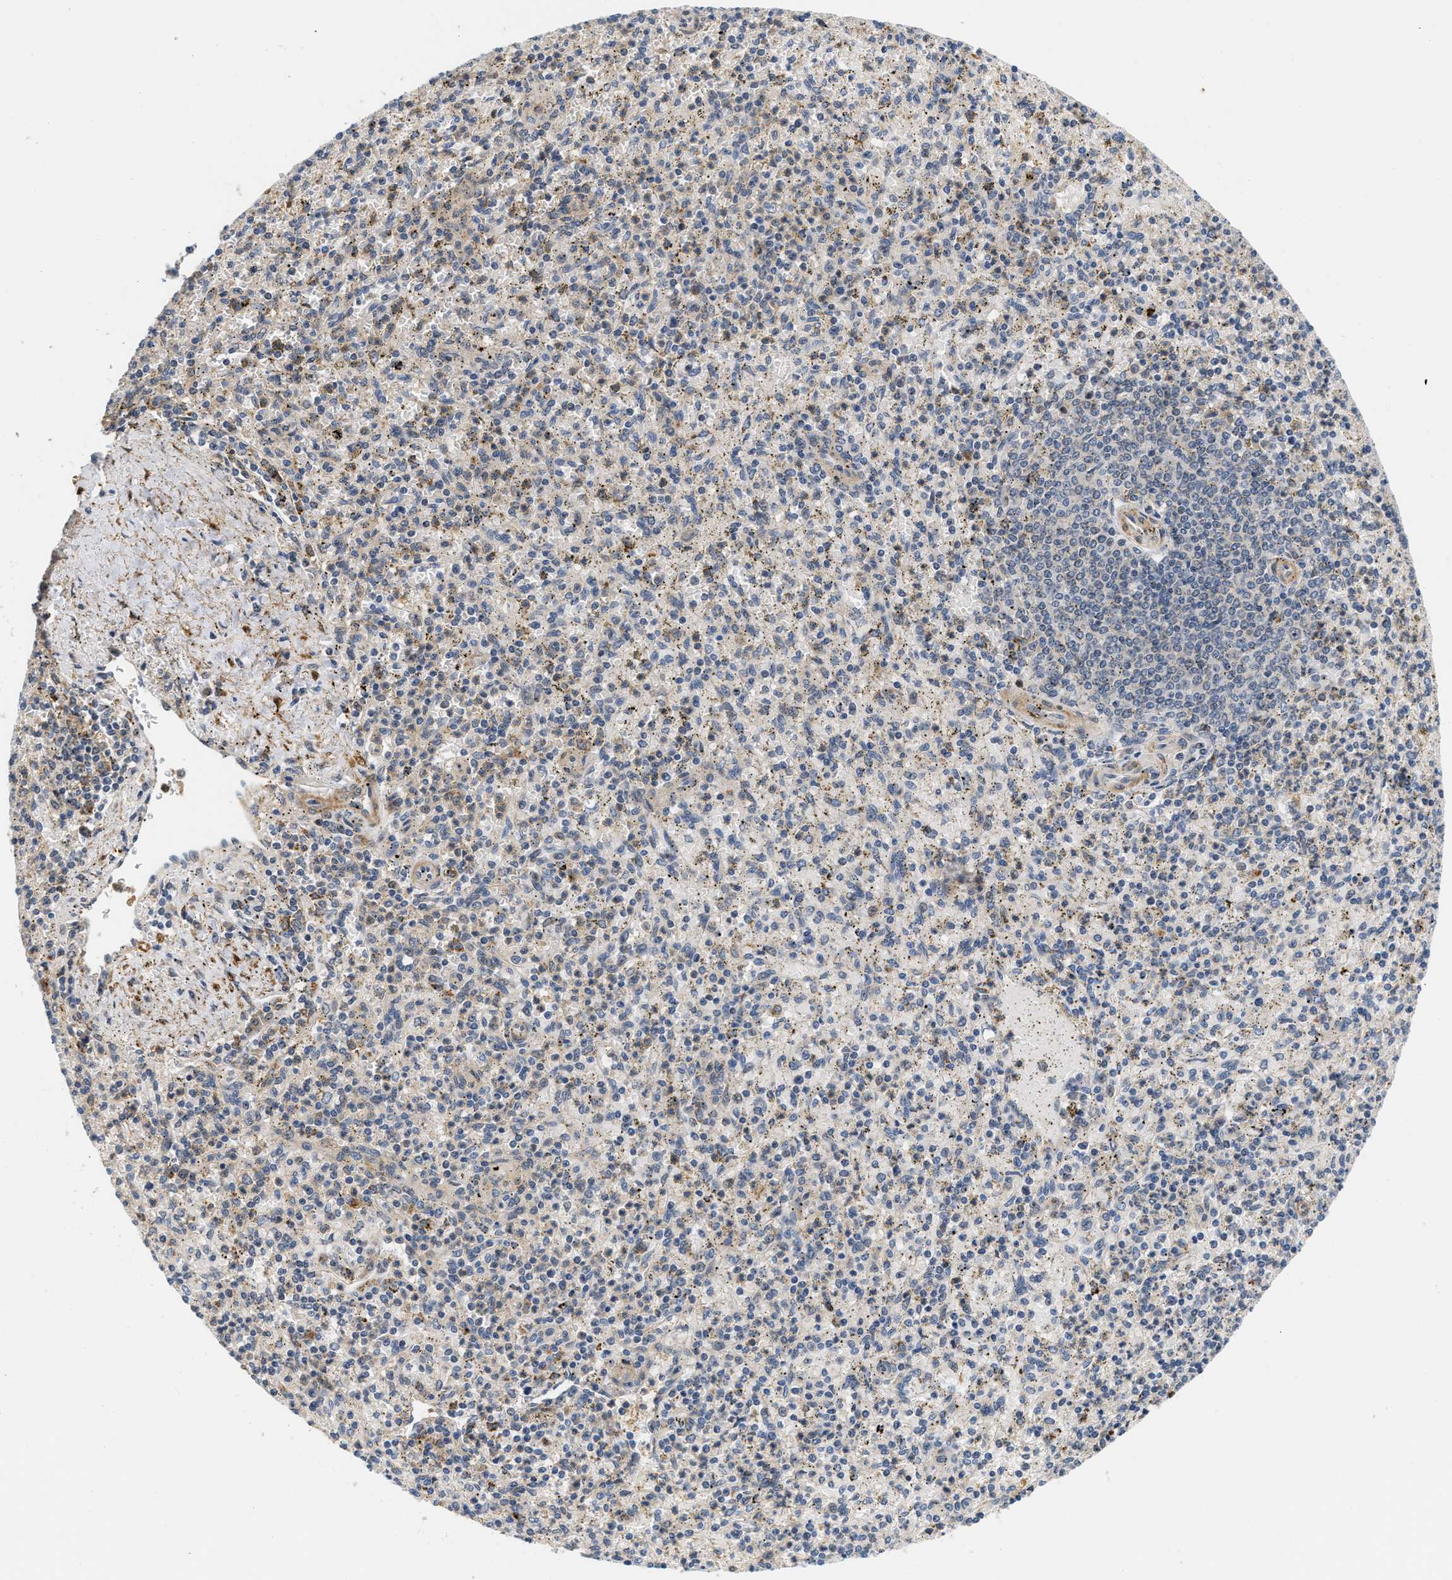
{"staining": {"intensity": "moderate", "quantity": "<25%", "location": "cytoplasmic/membranous"}, "tissue": "spleen", "cell_type": "Cells in red pulp", "image_type": "normal", "snomed": [{"axis": "morphology", "description": "Normal tissue, NOS"}, {"axis": "topography", "description": "Spleen"}], "caption": "The histopathology image reveals a brown stain indicating the presence of a protein in the cytoplasmic/membranous of cells in red pulp in spleen. (DAB (3,3'-diaminobenzidine) IHC with brightfield microscopy, high magnification).", "gene": "LARP6", "patient": {"sex": "male", "age": 72}}